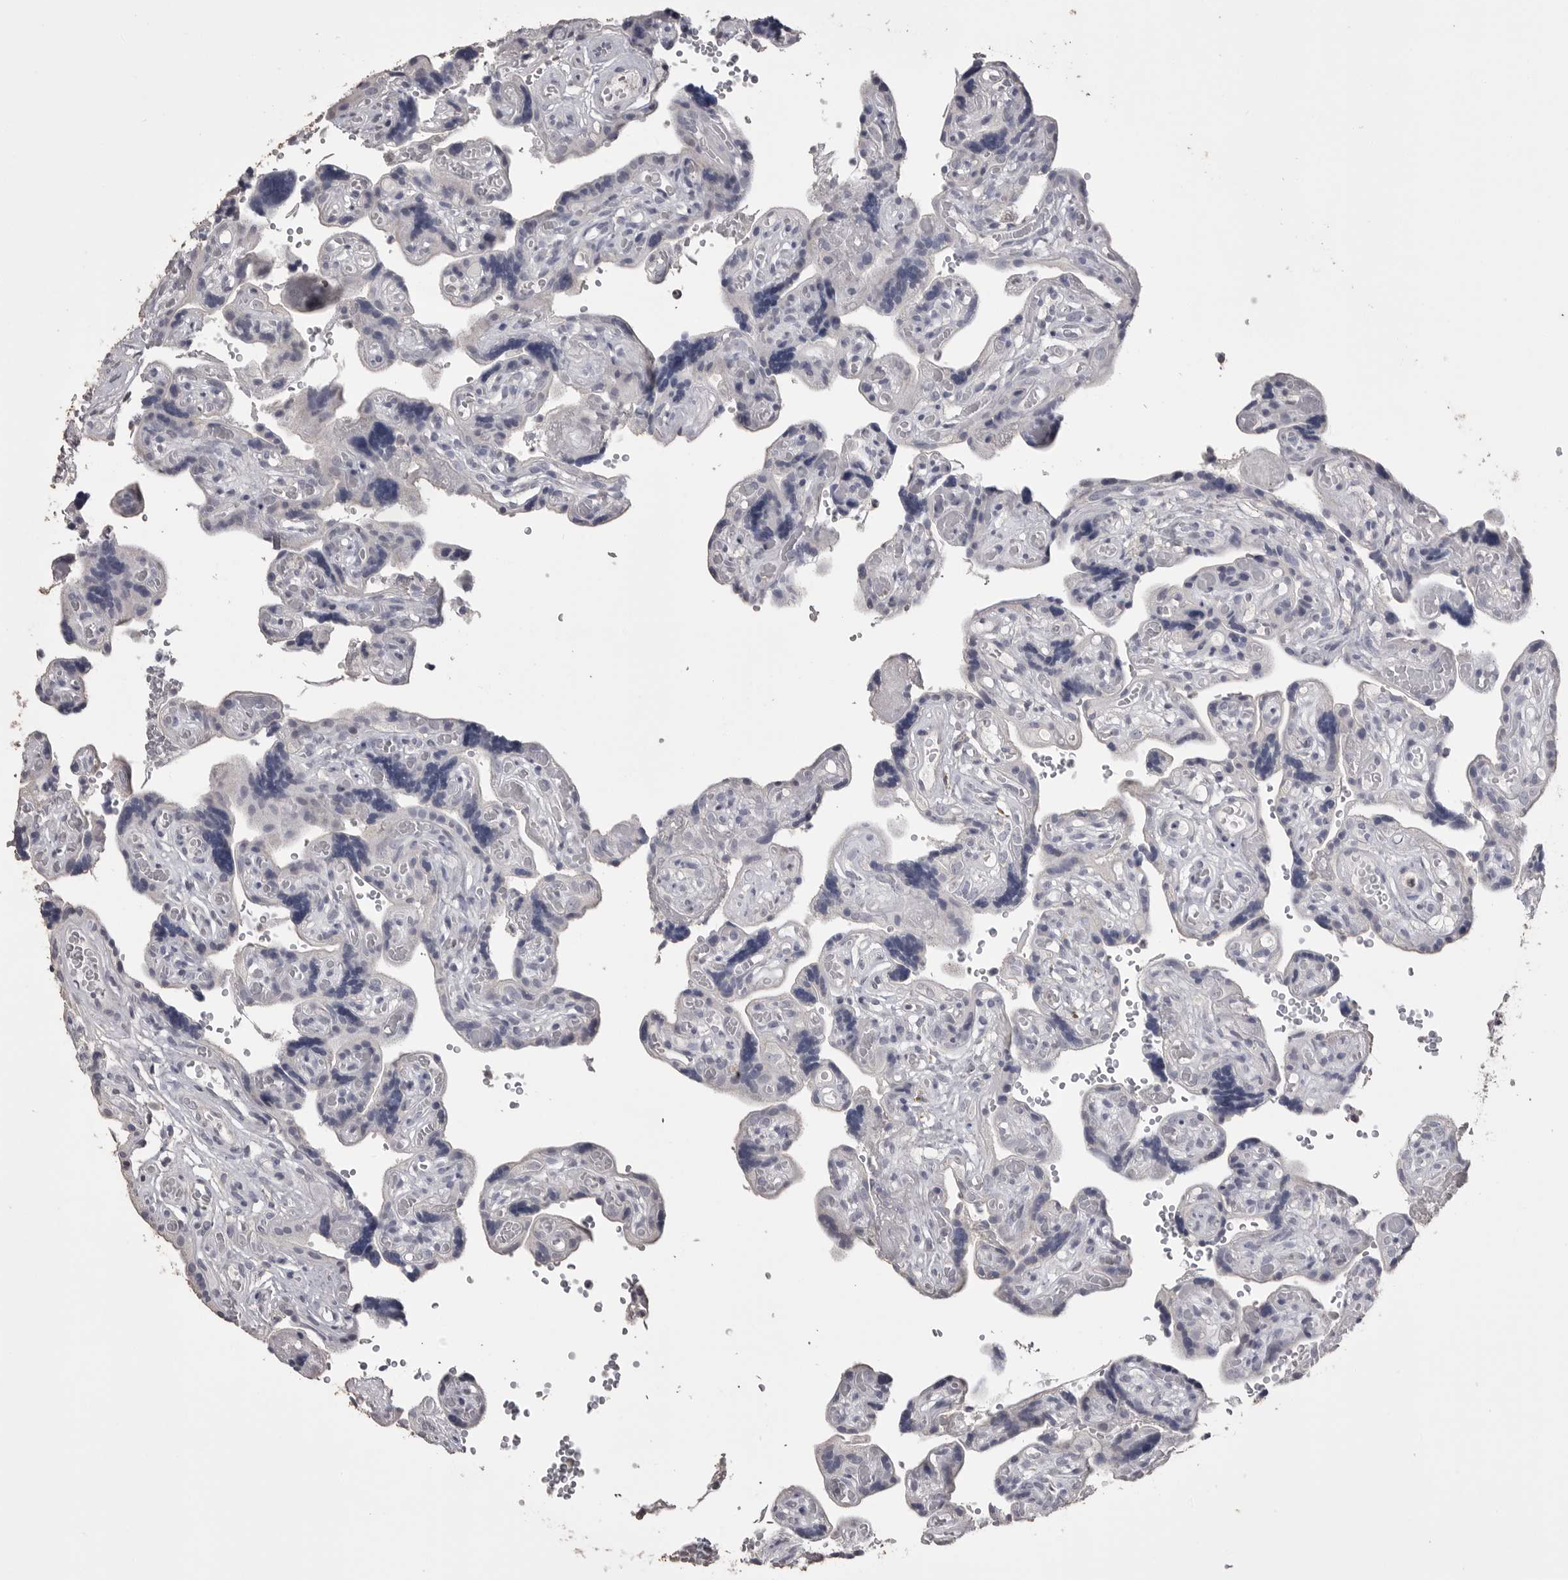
{"staining": {"intensity": "negative", "quantity": "none", "location": "none"}, "tissue": "placenta", "cell_type": "Decidual cells", "image_type": "normal", "snomed": [{"axis": "morphology", "description": "Normal tissue, NOS"}, {"axis": "topography", "description": "Placenta"}], "caption": "IHC histopathology image of benign placenta stained for a protein (brown), which exhibits no positivity in decidual cells. Nuclei are stained in blue.", "gene": "MMP7", "patient": {"sex": "female", "age": 30}}